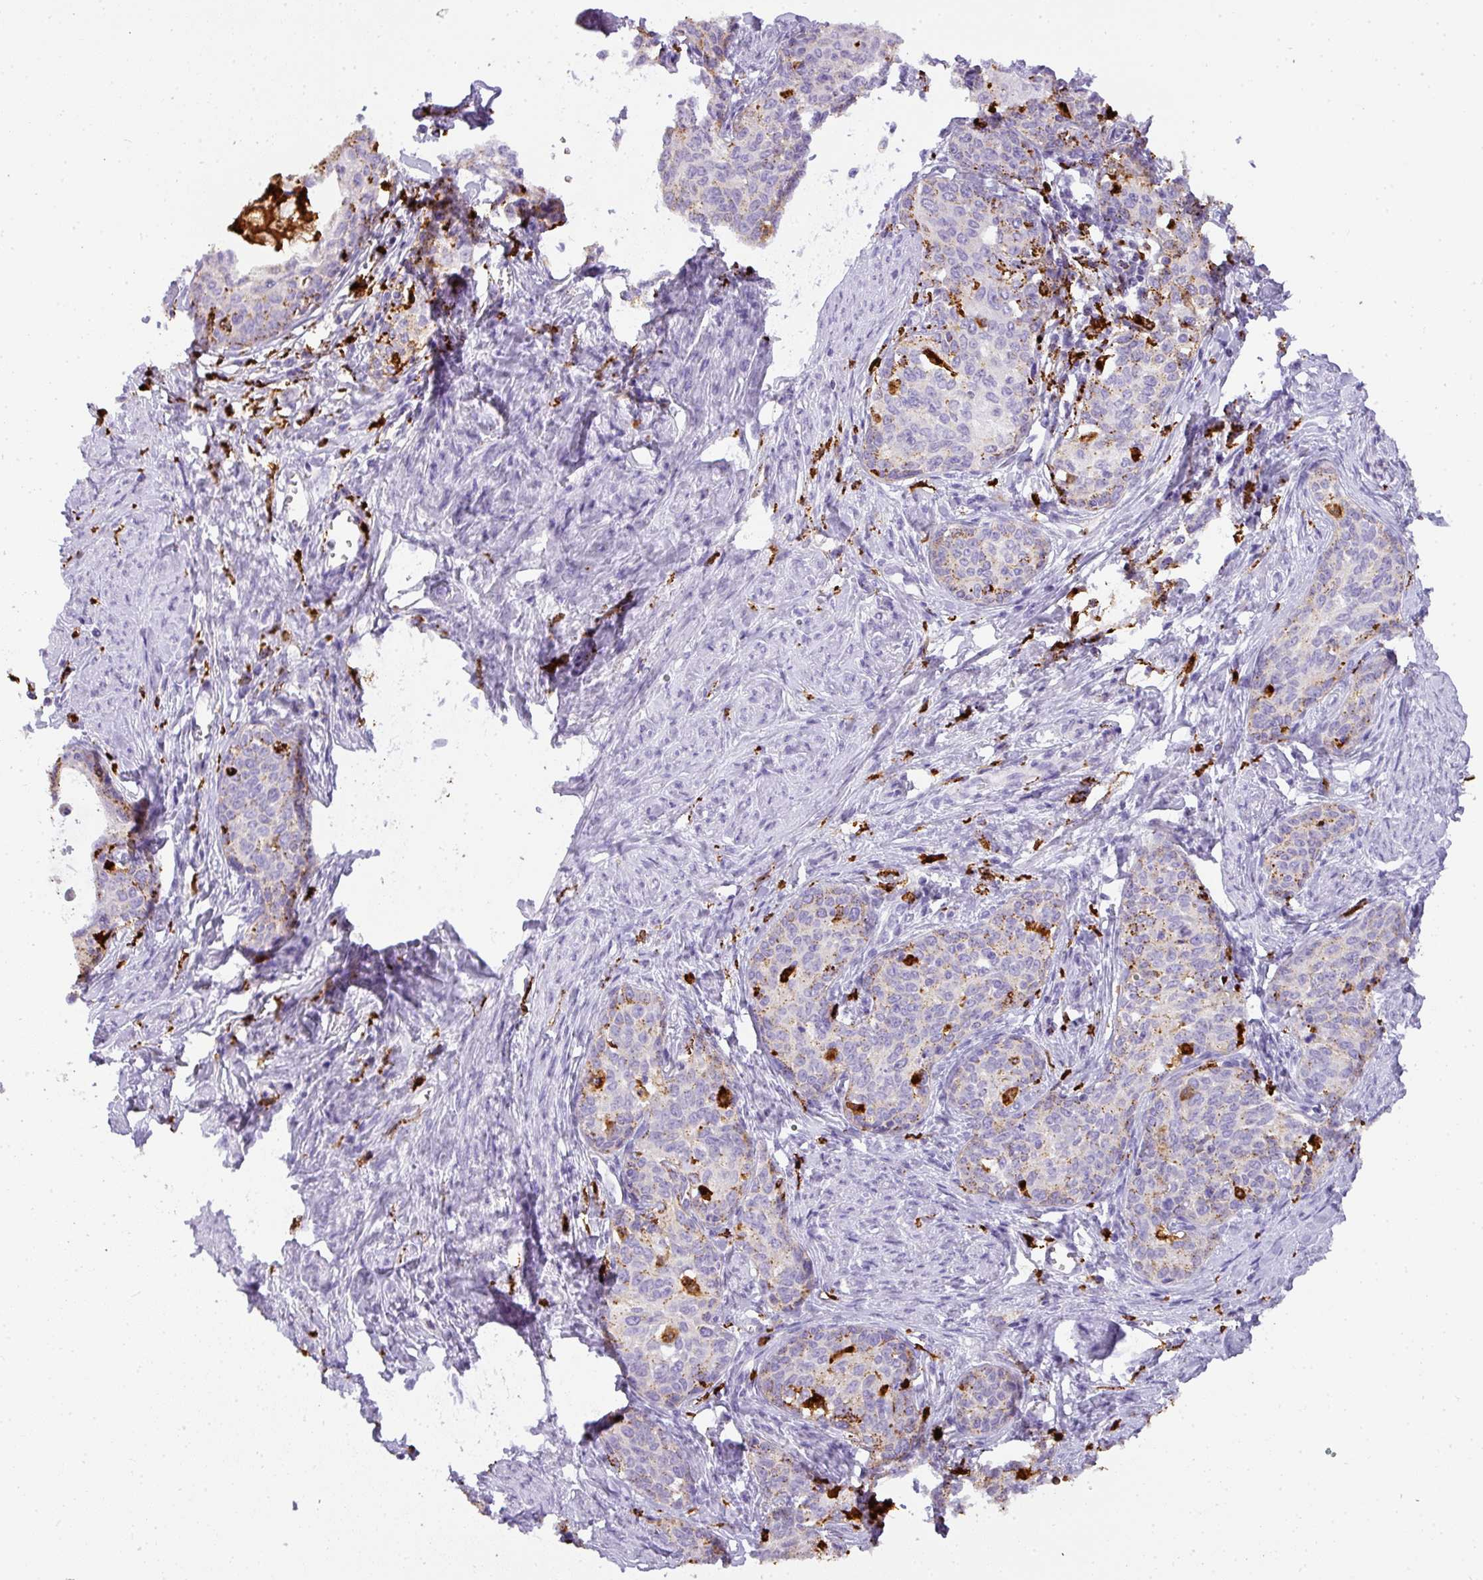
{"staining": {"intensity": "weak", "quantity": "<25%", "location": "cytoplasmic/membranous"}, "tissue": "cervical cancer", "cell_type": "Tumor cells", "image_type": "cancer", "snomed": [{"axis": "morphology", "description": "Squamous cell carcinoma, NOS"}, {"axis": "morphology", "description": "Adenocarcinoma, NOS"}, {"axis": "topography", "description": "Cervix"}], "caption": "Immunohistochemistry (IHC) image of cervical cancer stained for a protein (brown), which exhibits no positivity in tumor cells.", "gene": "MMACHC", "patient": {"sex": "female", "age": 52}}